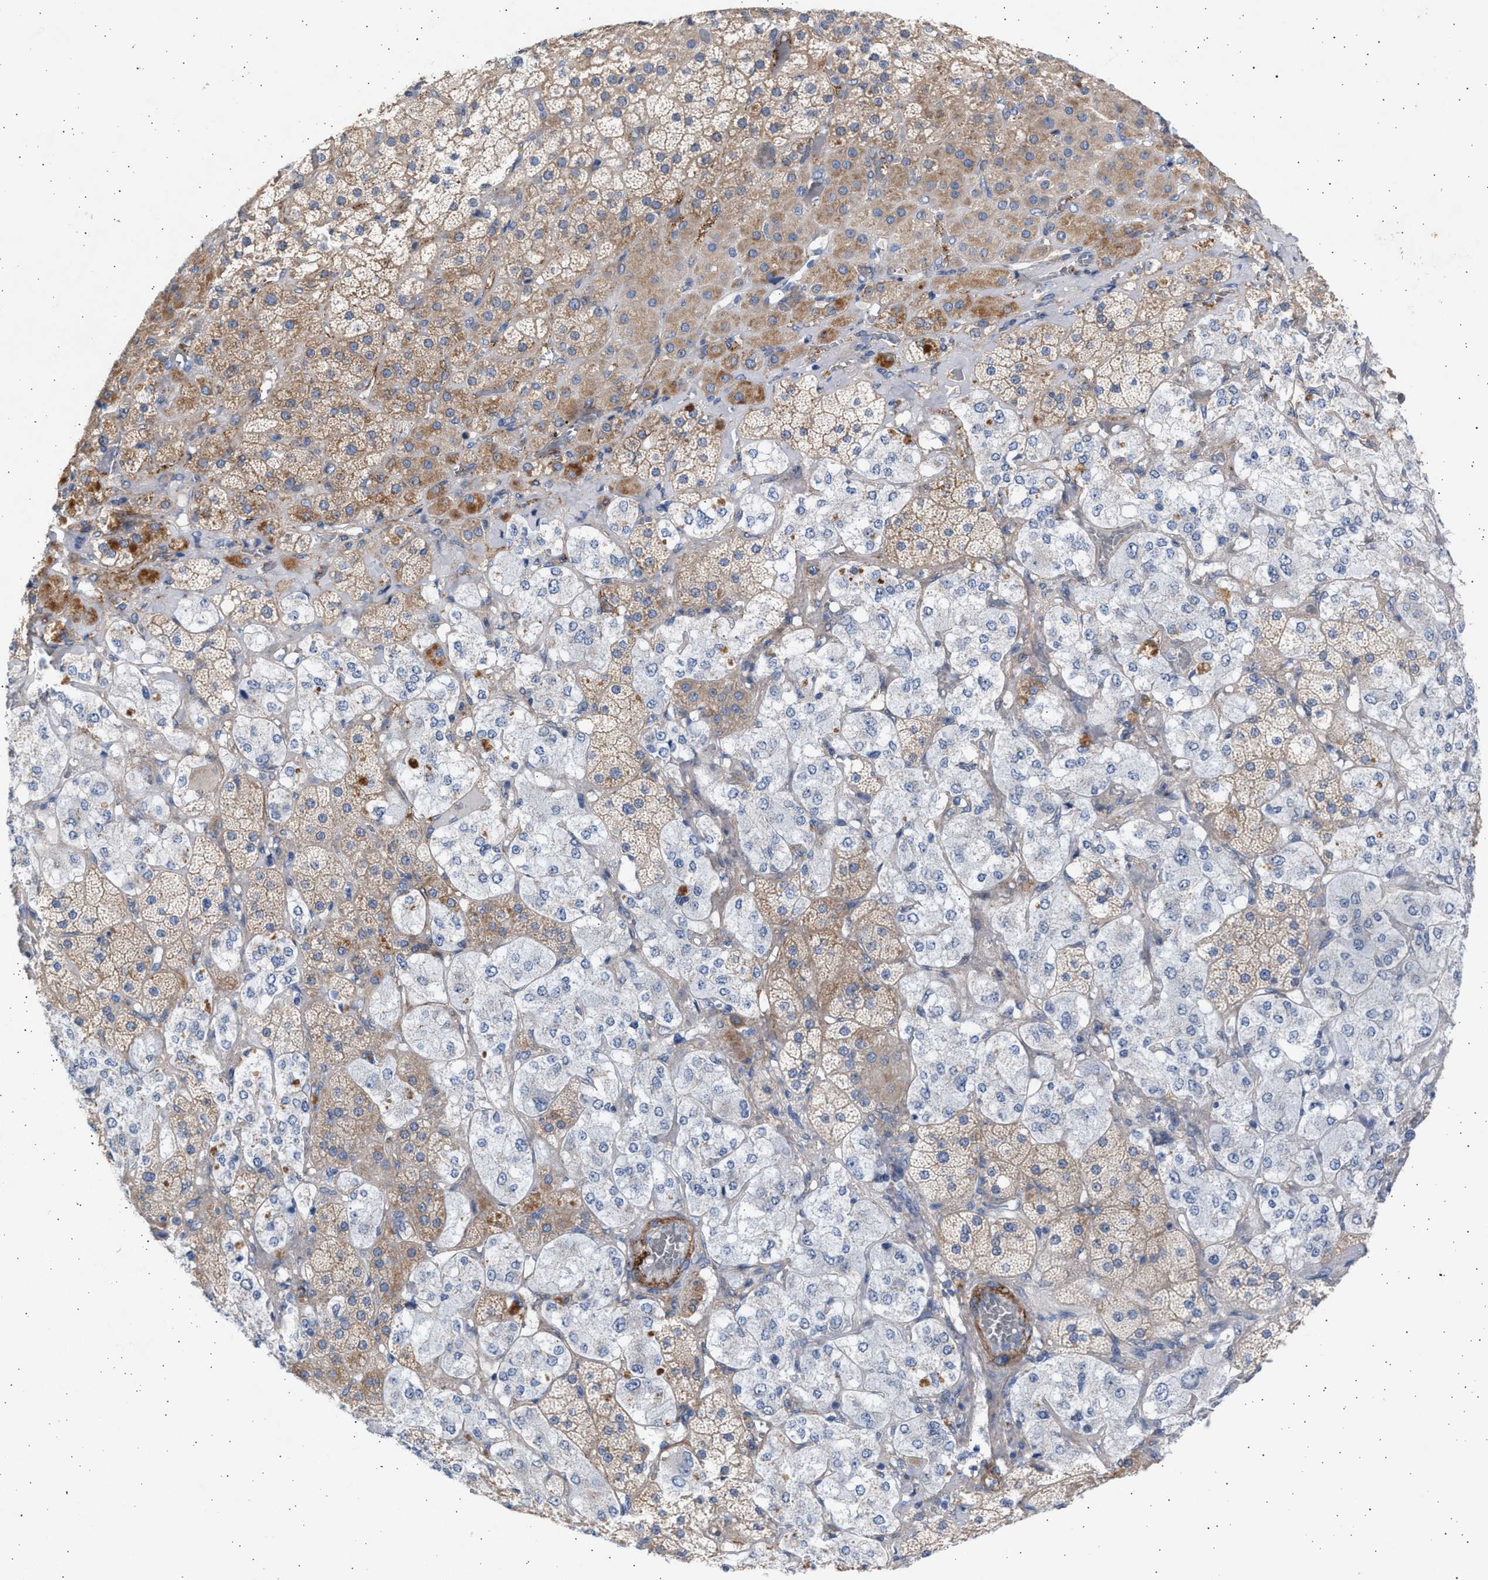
{"staining": {"intensity": "weak", "quantity": ">75%", "location": "cytoplasmic/membranous"}, "tissue": "adrenal gland", "cell_type": "Glandular cells", "image_type": "normal", "snomed": [{"axis": "morphology", "description": "Normal tissue, NOS"}, {"axis": "topography", "description": "Adrenal gland"}], "caption": "Protein positivity by IHC displays weak cytoplasmic/membranous positivity in about >75% of glandular cells in benign adrenal gland. (DAB (3,3'-diaminobenzidine) = brown stain, brightfield microscopy at high magnification).", "gene": "NBR1", "patient": {"sex": "male", "age": 57}}